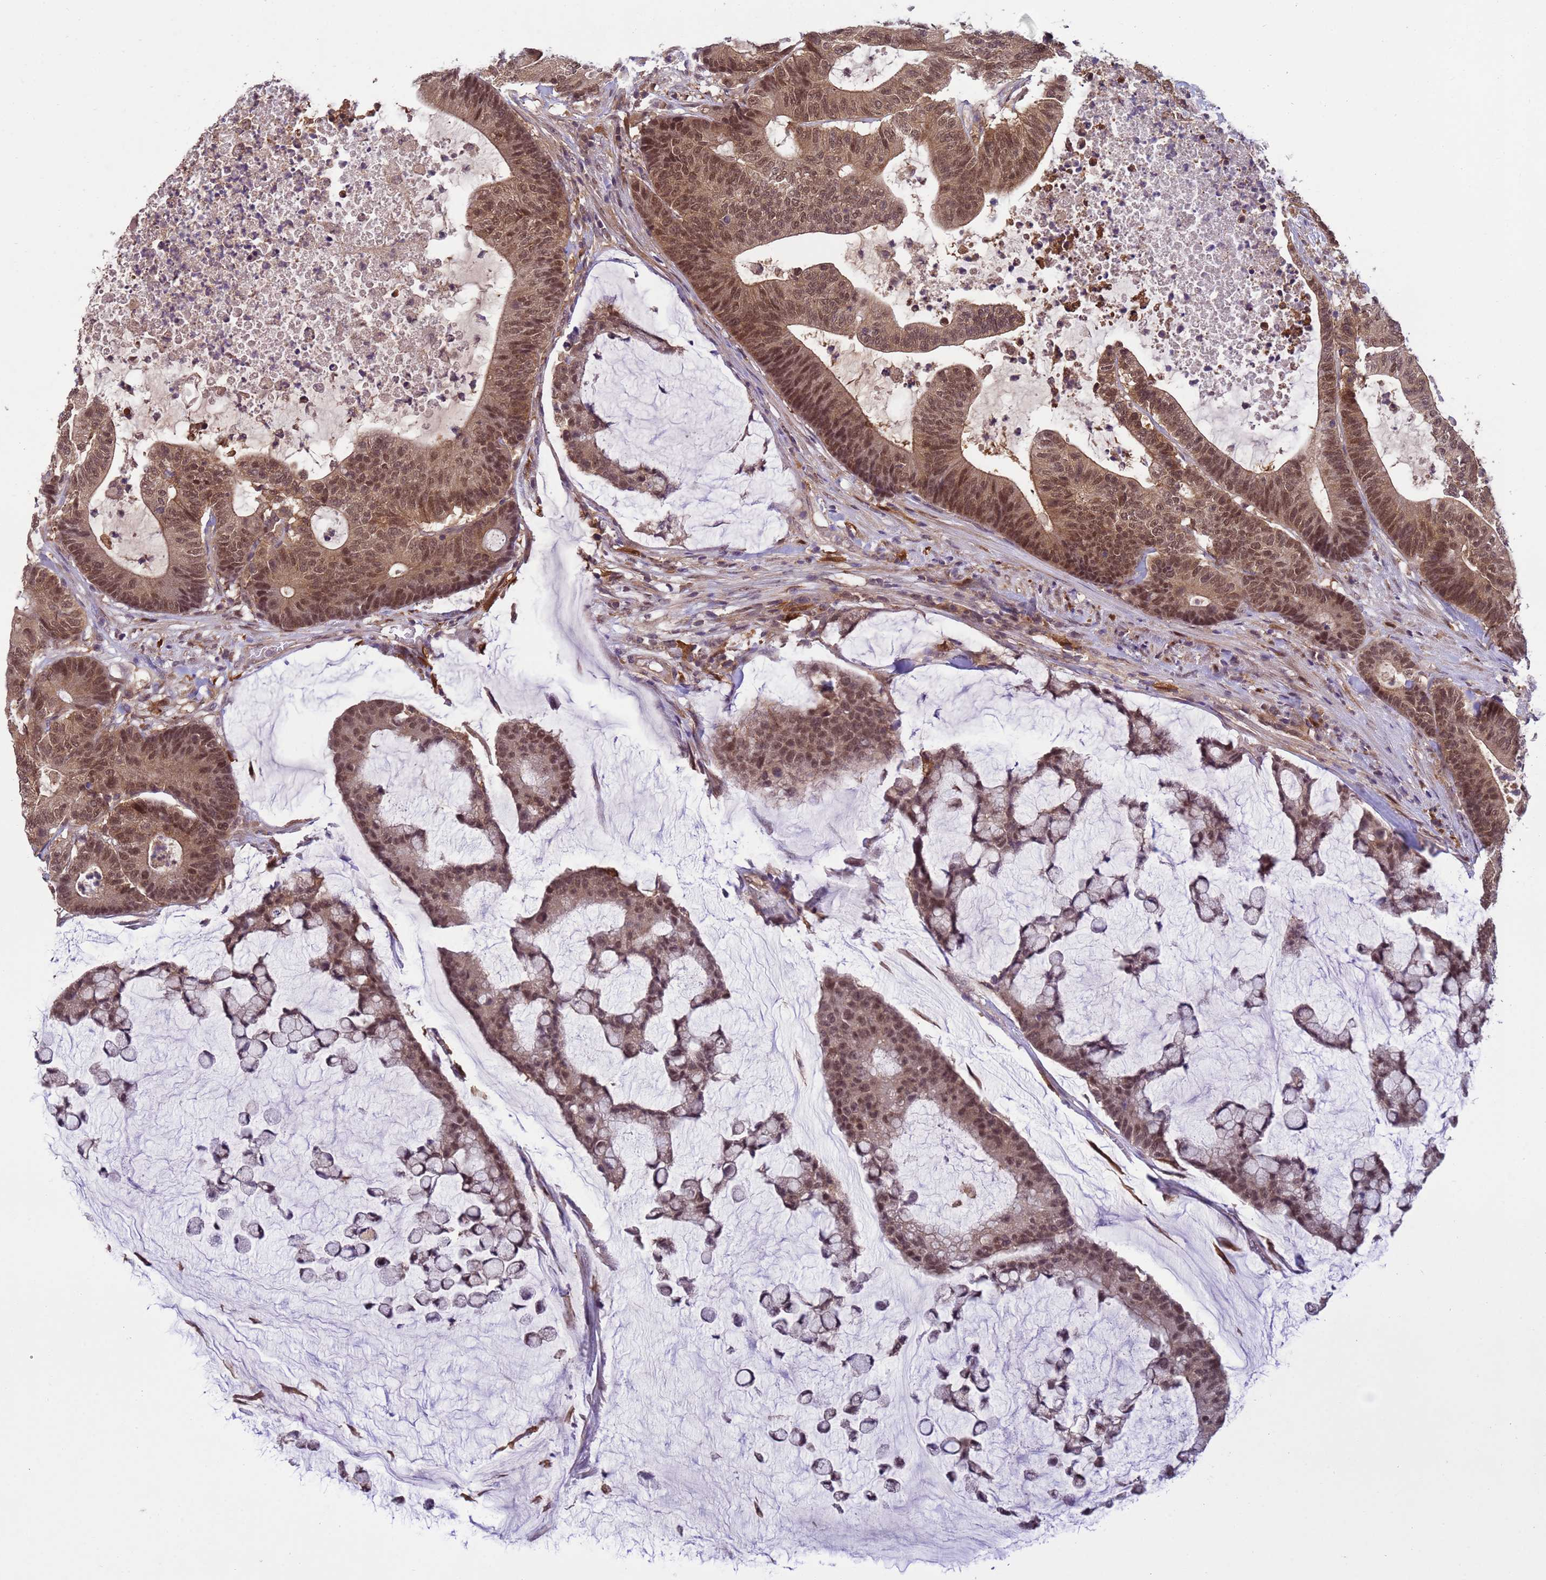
{"staining": {"intensity": "moderate", "quantity": ">75%", "location": "cytoplasmic/membranous,nuclear"}, "tissue": "colorectal cancer", "cell_type": "Tumor cells", "image_type": "cancer", "snomed": [{"axis": "morphology", "description": "Adenocarcinoma, NOS"}, {"axis": "topography", "description": "Colon"}], "caption": "A histopathology image of adenocarcinoma (colorectal) stained for a protein demonstrates moderate cytoplasmic/membranous and nuclear brown staining in tumor cells.", "gene": "NPEPPS", "patient": {"sex": "female", "age": 84}}